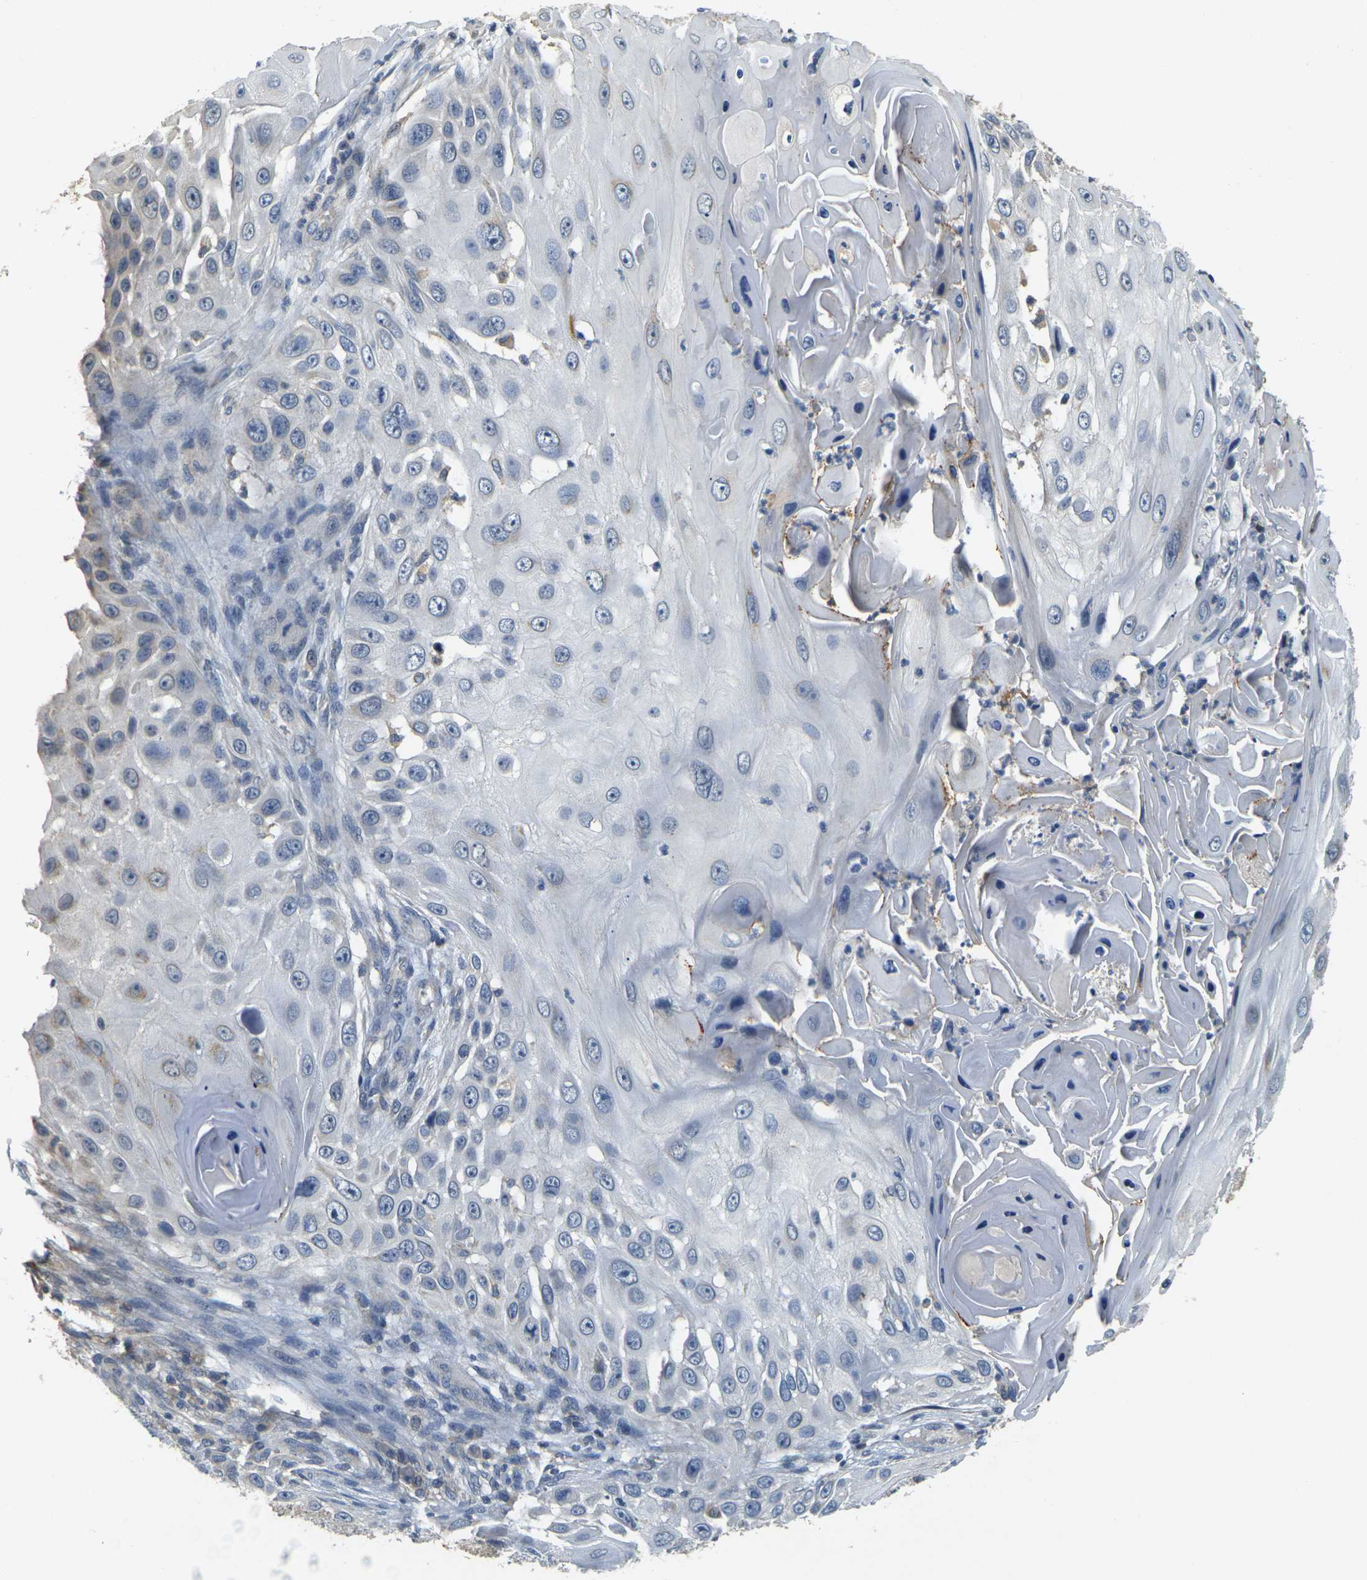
{"staining": {"intensity": "negative", "quantity": "none", "location": "none"}, "tissue": "skin cancer", "cell_type": "Tumor cells", "image_type": "cancer", "snomed": [{"axis": "morphology", "description": "Squamous cell carcinoma, NOS"}, {"axis": "topography", "description": "Skin"}], "caption": "IHC of skin cancer displays no staining in tumor cells. The staining is performed using DAB (3,3'-diaminobenzidine) brown chromogen with nuclei counter-stained in using hematoxylin.", "gene": "GDAP1", "patient": {"sex": "female", "age": 44}}